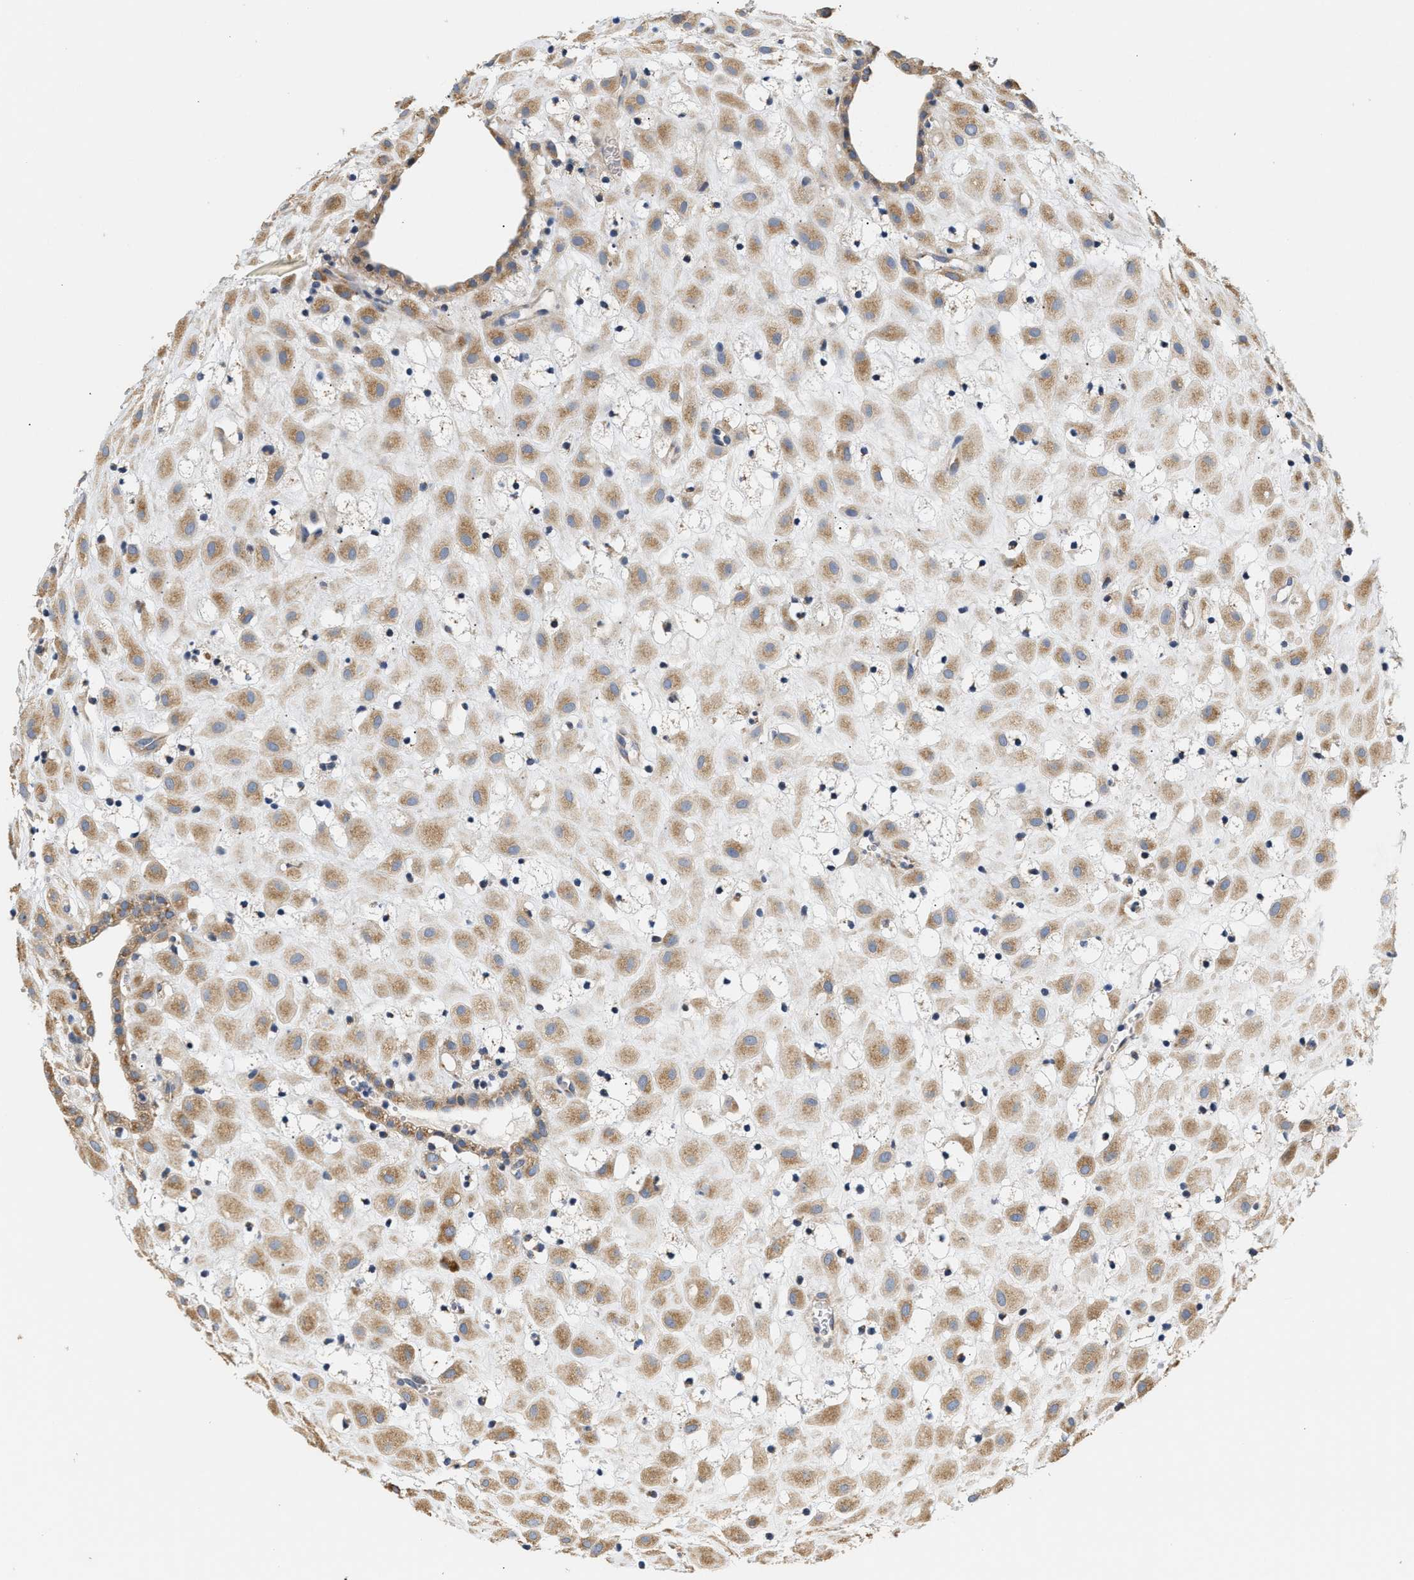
{"staining": {"intensity": "moderate", "quantity": ">75%", "location": "cytoplasmic/membranous"}, "tissue": "placenta", "cell_type": "Decidual cells", "image_type": "normal", "snomed": [{"axis": "morphology", "description": "Normal tissue, NOS"}, {"axis": "topography", "description": "Placenta"}], "caption": "A brown stain shows moderate cytoplasmic/membranous positivity of a protein in decidual cells of benign placenta. (Brightfield microscopy of DAB IHC at high magnification).", "gene": "TMEM168", "patient": {"sex": "female", "age": 18}}